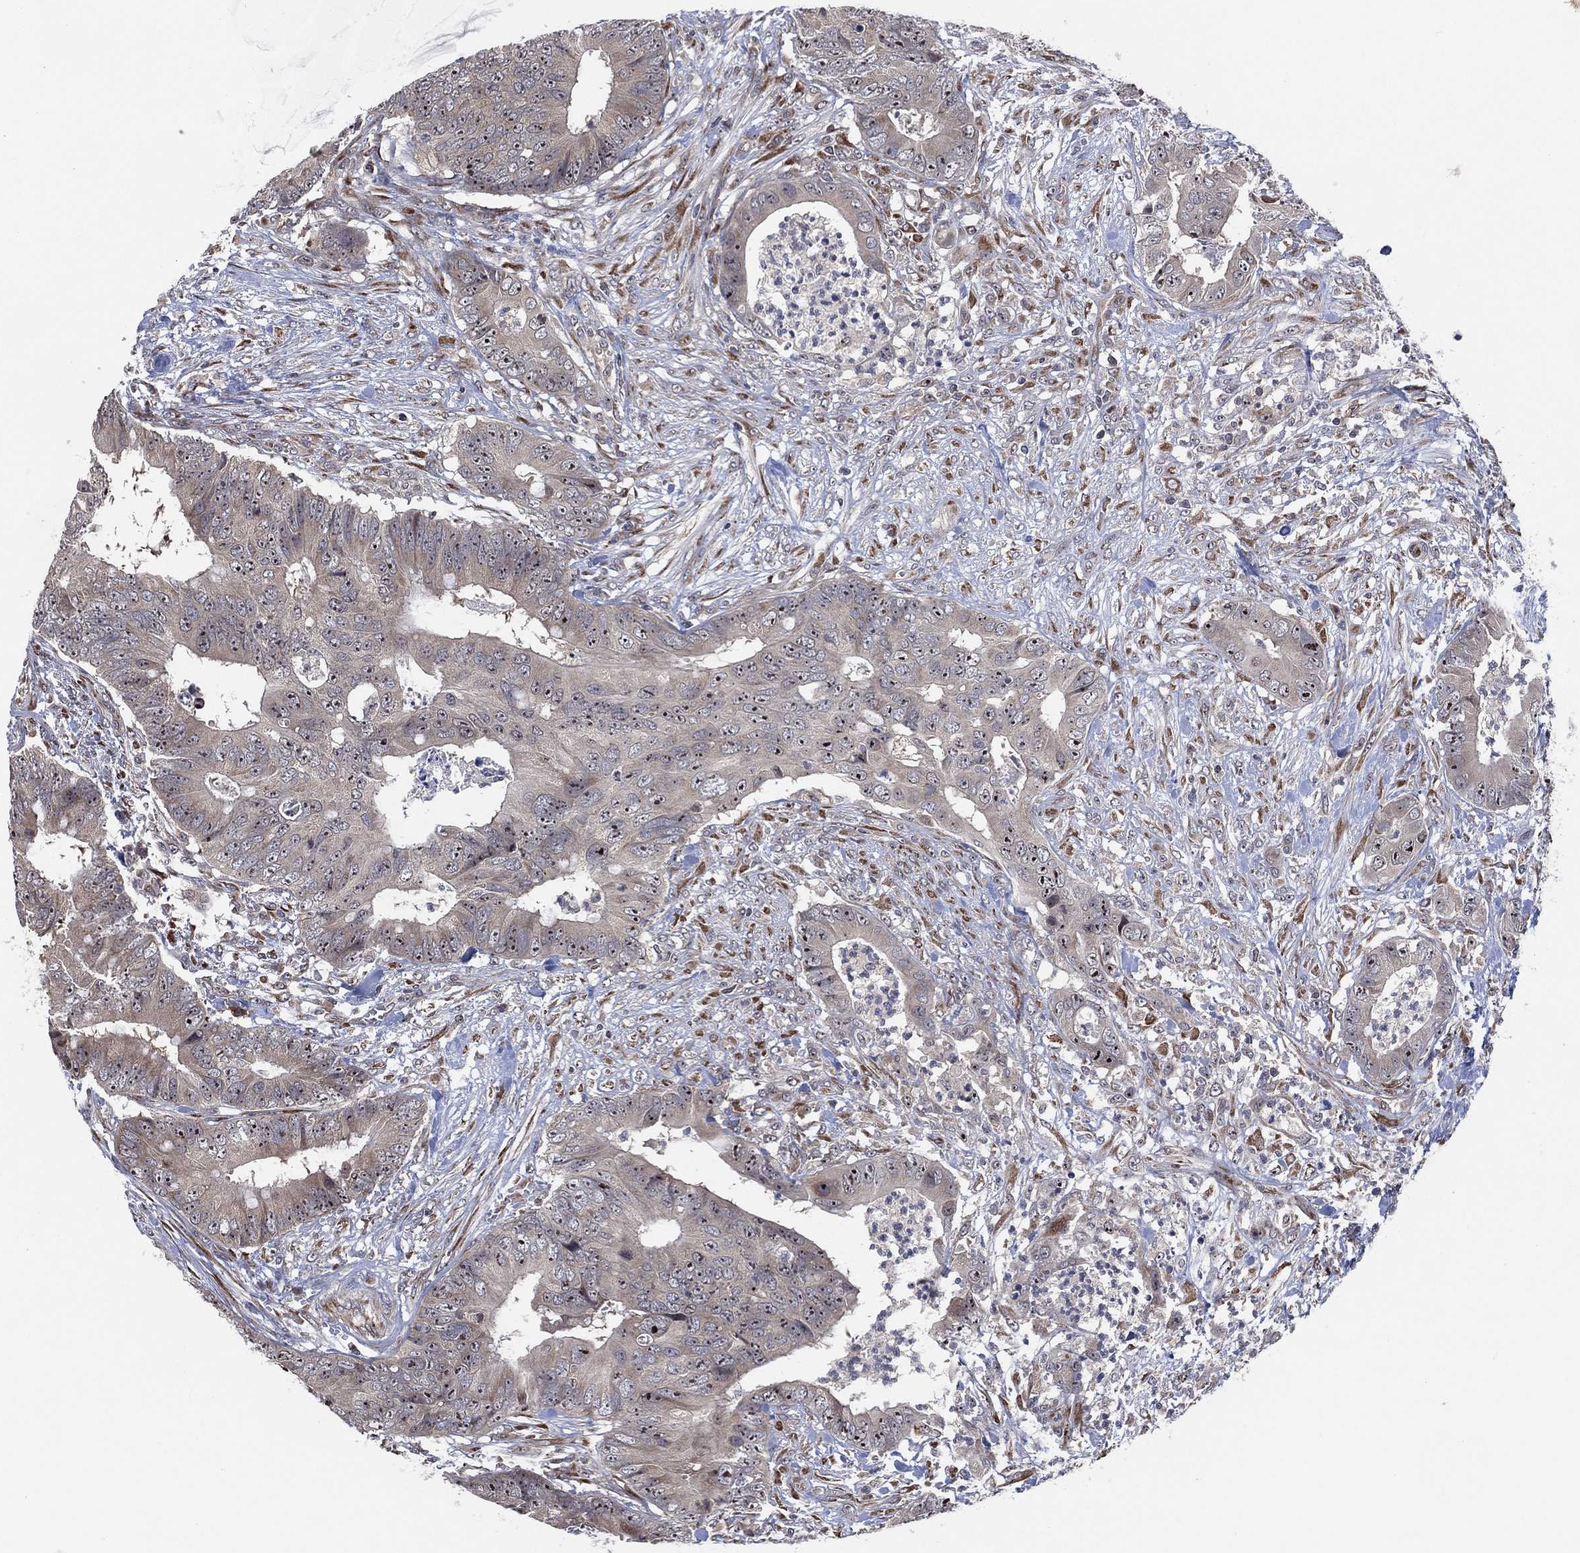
{"staining": {"intensity": "negative", "quantity": "none", "location": "none"}, "tissue": "colorectal cancer", "cell_type": "Tumor cells", "image_type": "cancer", "snomed": [{"axis": "morphology", "description": "Adenocarcinoma, NOS"}, {"axis": "topography", "description": "Colon"}], "caption": "An immunohistochemistry (IHC) histopathology image of colorectal cancer is shown. There is no staining in tumor cells of colorectal cancer. Brightfield microscopy of immunohistochemistry stained with DAB (3,3'-diaminobenzidine) (brown) and hematoxylin (blue), captured at high magnification.", "gene": "FAM104A", "patient": {"sex": "male", "age": 84}}